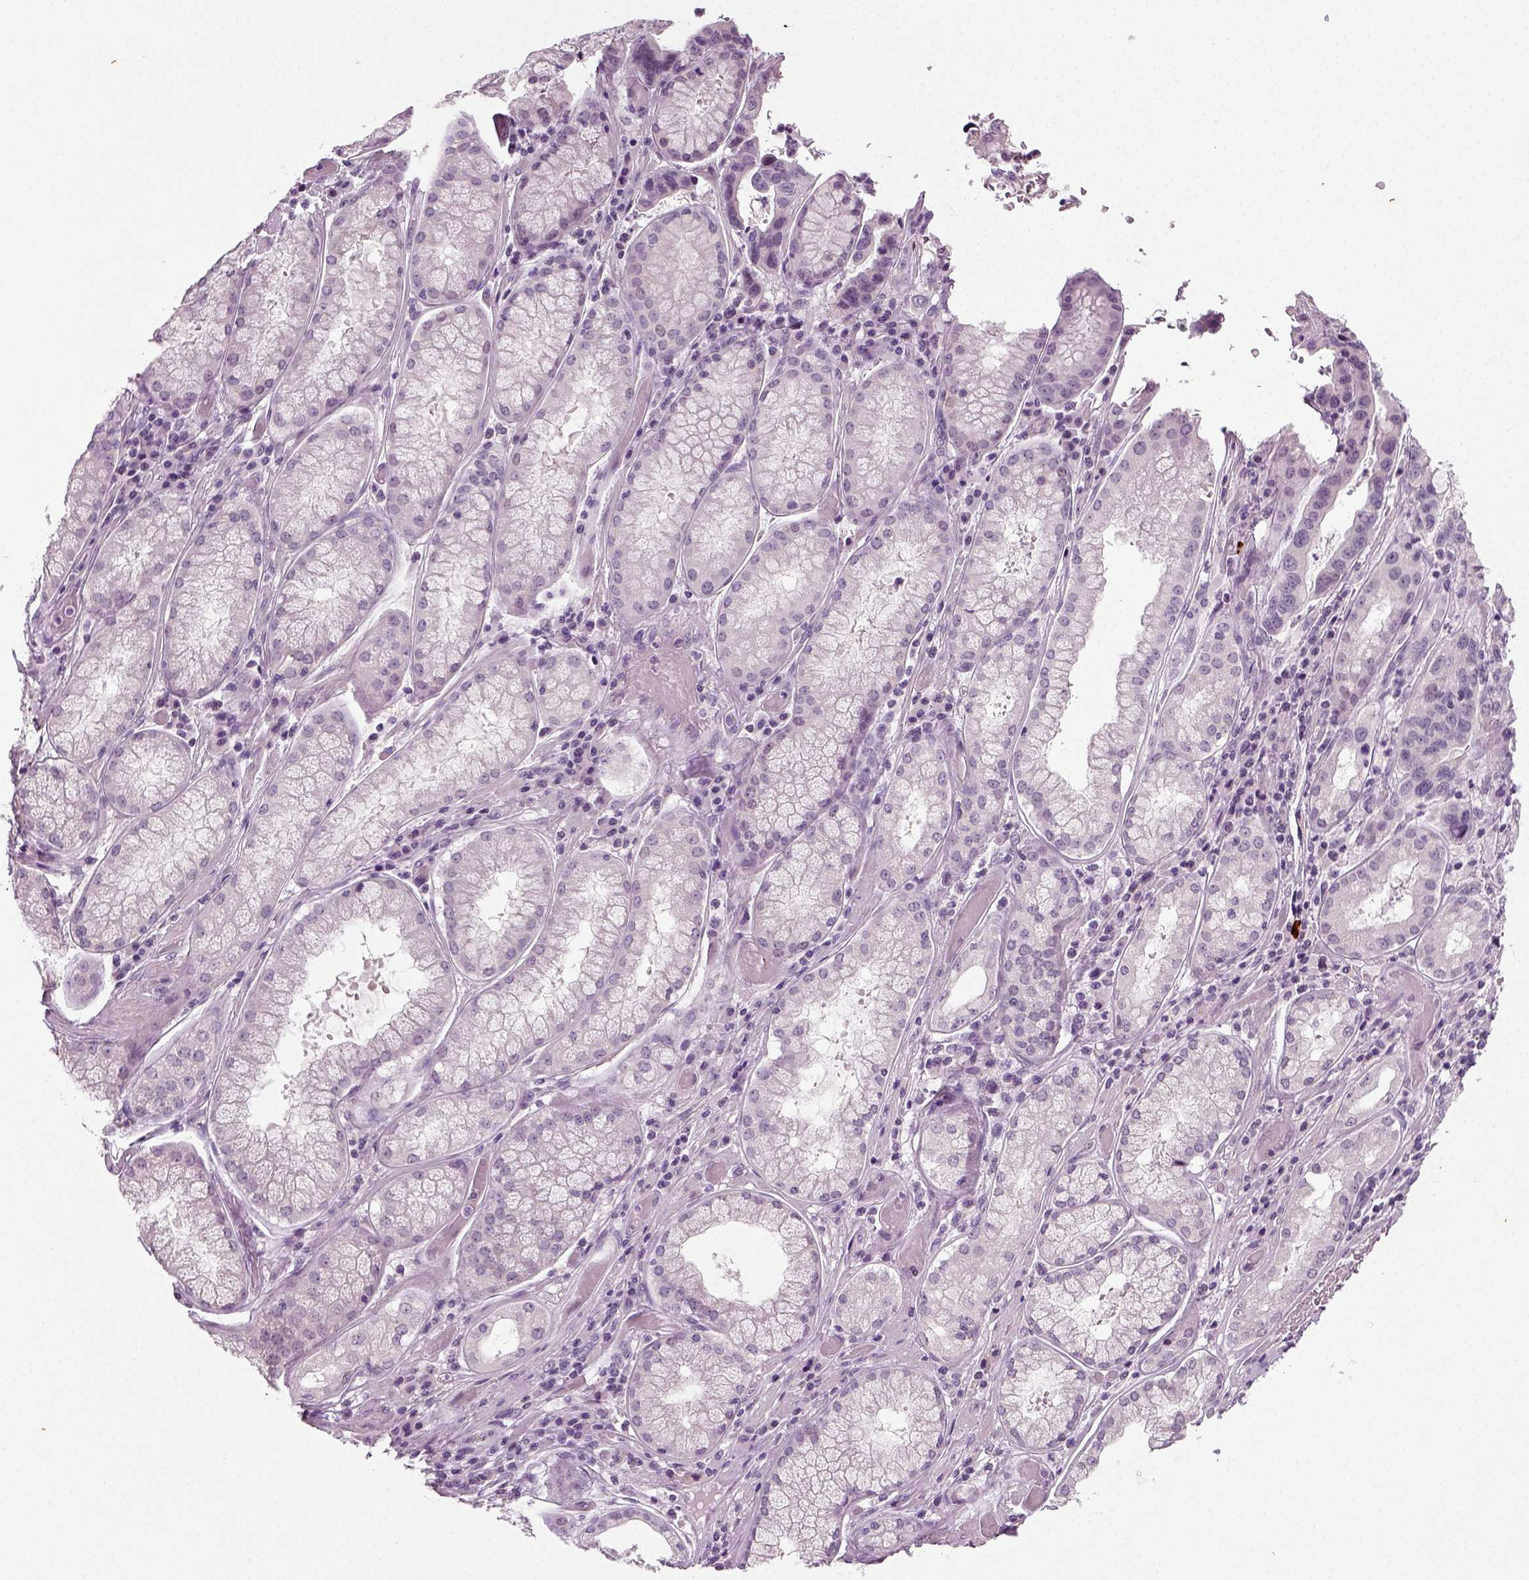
{"staining": {"intensity": "negative", "quantity": "none", "location": "none"}, "tissue": "stomach cancer", "cell_type": "Tumor cells", "image_type": "cancer", "snomed": [{"axis": "morphology", "description": "Adenocarcinoma, NOS"}, {"axis": "topography", "description": "Stomach, lower"}], "caption": "Immunohistochemistry (IHC) image of human stomach adenocarcinoma stained for a protein (brown), which exhibits no positivity in tumor cells.", "gene": "SYNGAP1", "patient": {"sex": "female", "age": 76}}